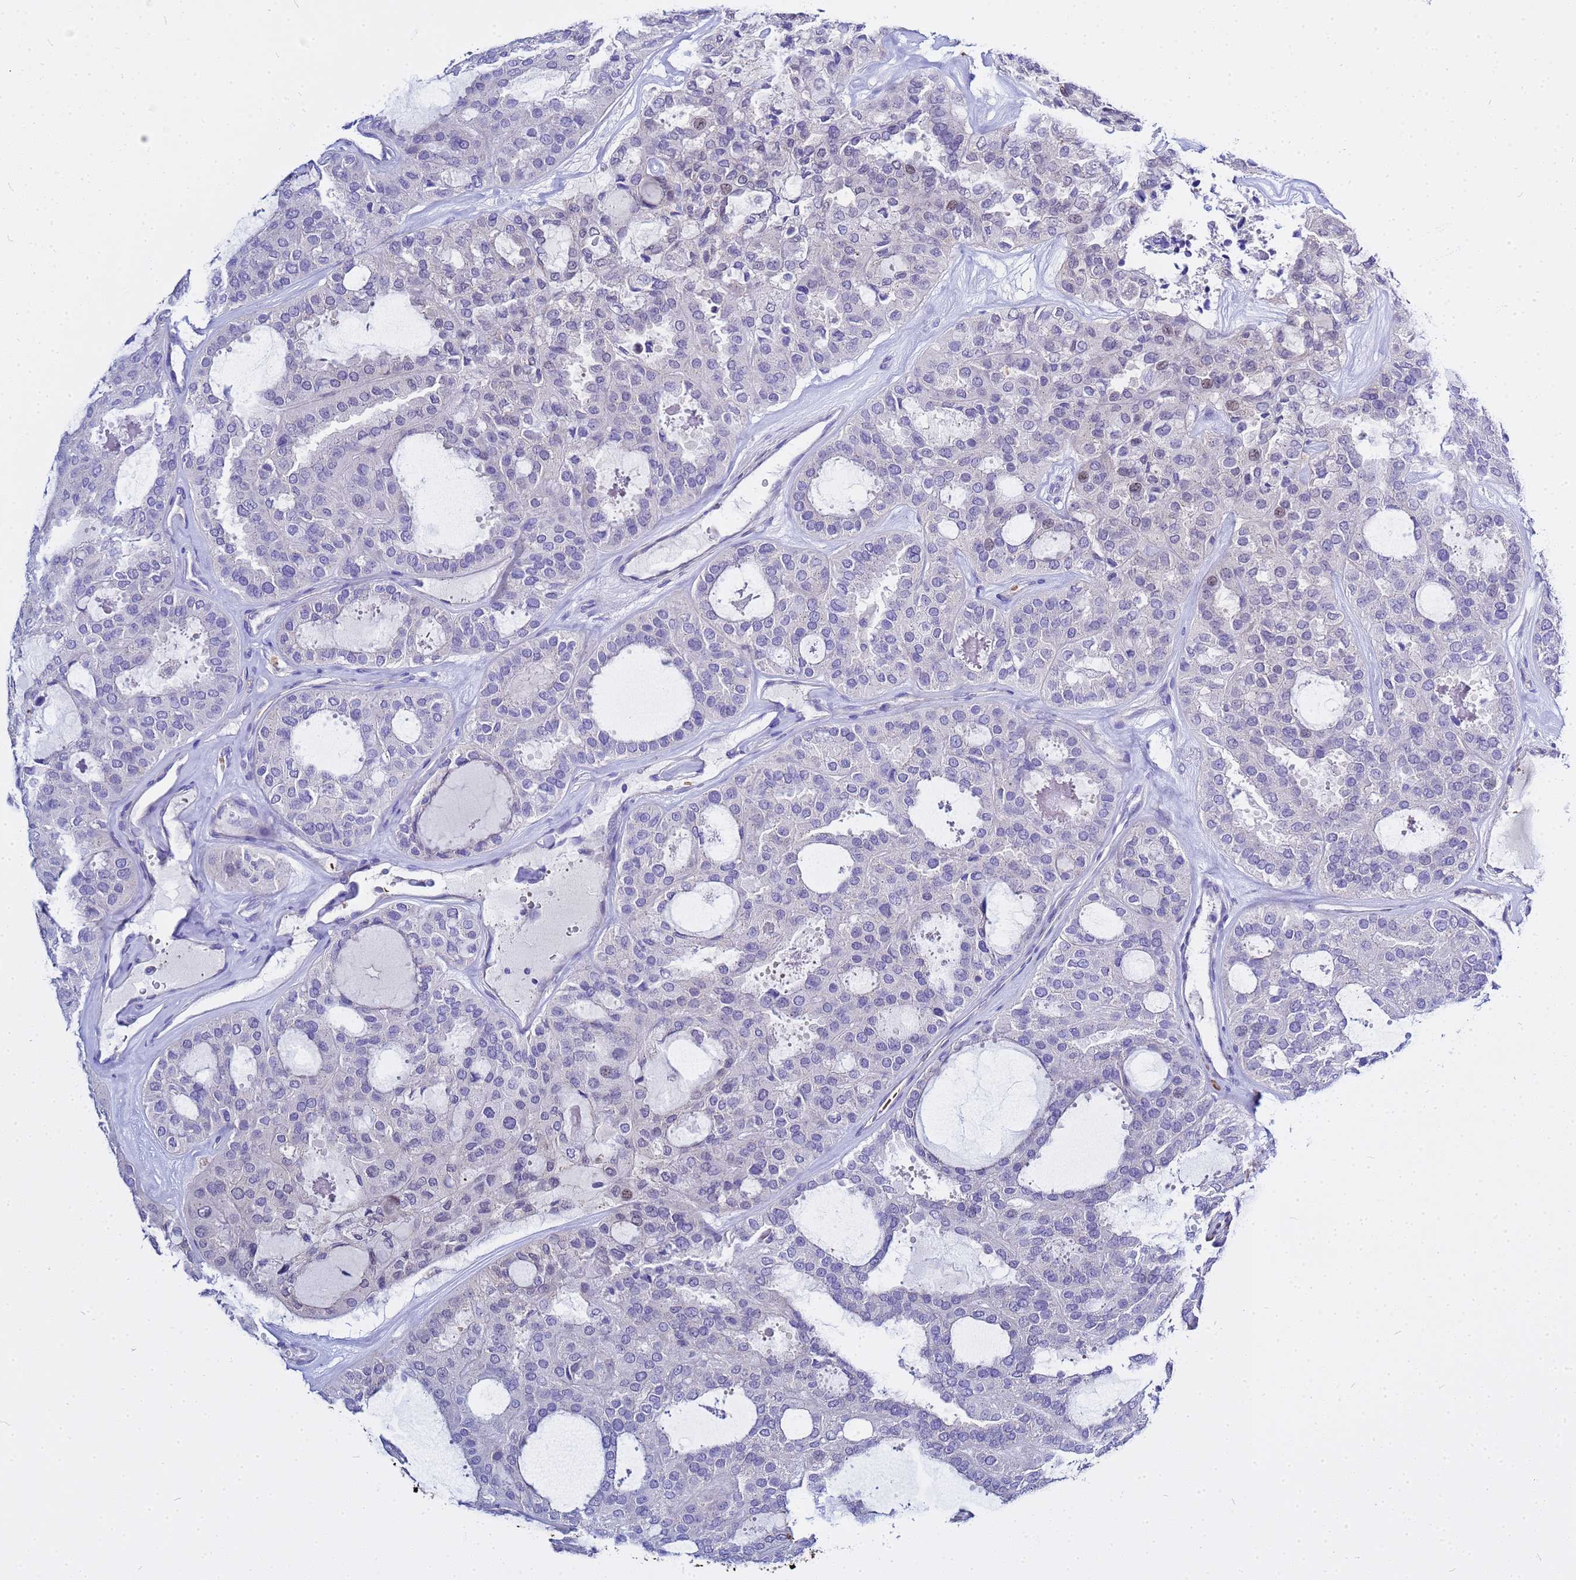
{"staining": {"intensity": "negative", "quantity": "none", "location": "none"}, "tissue": "thyroid cancer", "cell_type": "Tumor cells", "image_type": "cancer", "snomed": [{"axis": "morphology", "description": "Follicular adenoma carcinoma, NOS"}, {"axis": "topography", "description": "Thyroid gland"}], "caption": "Tumor cells show no significant expression in thyroid cancer (follicular adenoma carcinoma).", "gene": "USP18", "patient": {"sex": "male", "age": 75}}